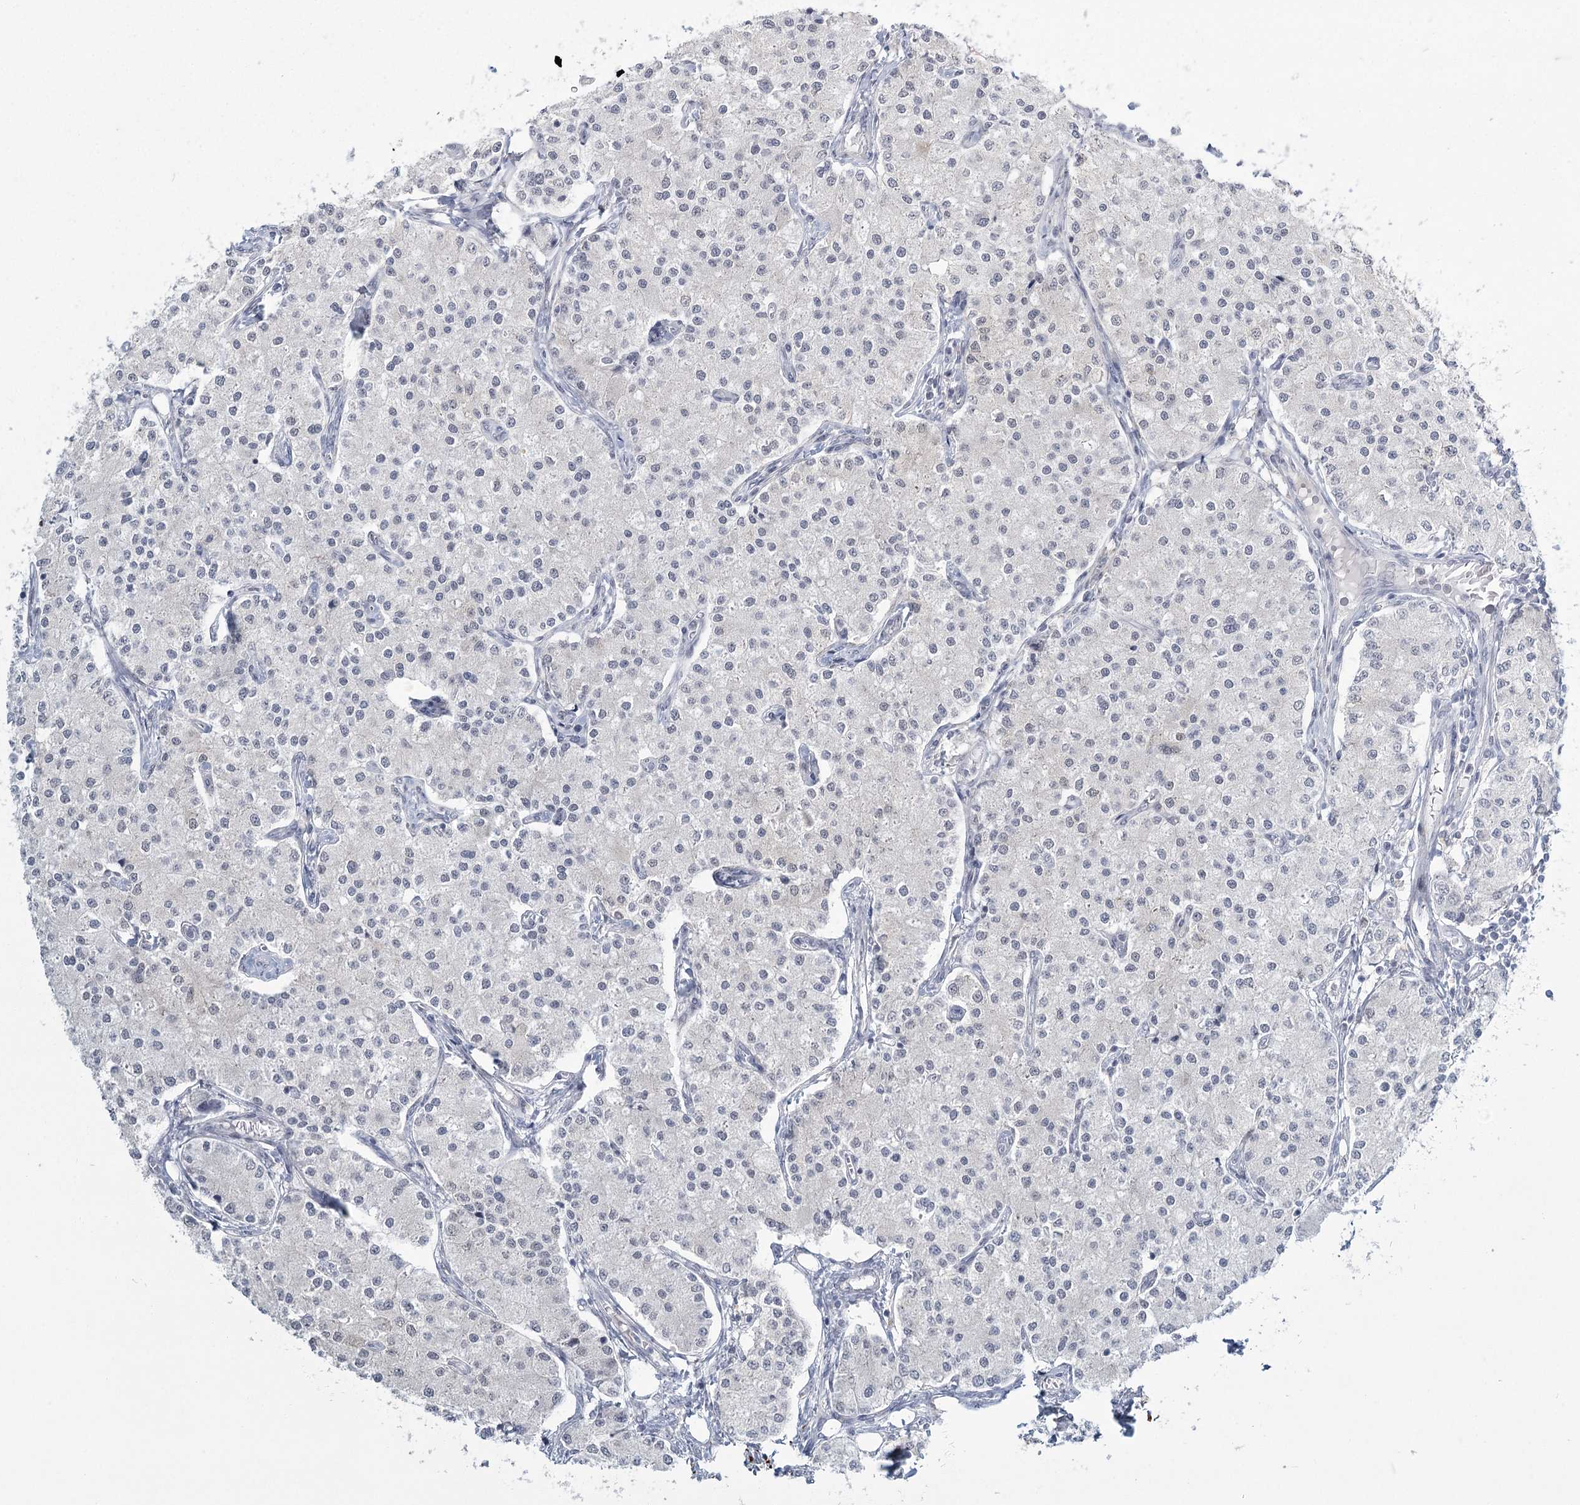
{"staining": {"intensity": "negative", "quantity": "none", "location": "none"}, "tissue": "carcinoid", "cell_type": "Tumor cells", "image_type": "cancer", "snomed": [{"axis": "morphology", "description": "Carcinoid, malignant, NOS"}, {"axis": "topography", "description": "Colon"}], "caption": "A histopathology image of carcinoid stained for a protein shows no brown staining in tumor cells.", "gene": "TMEM70", "patient": {"sex": "female", "age": 52}}